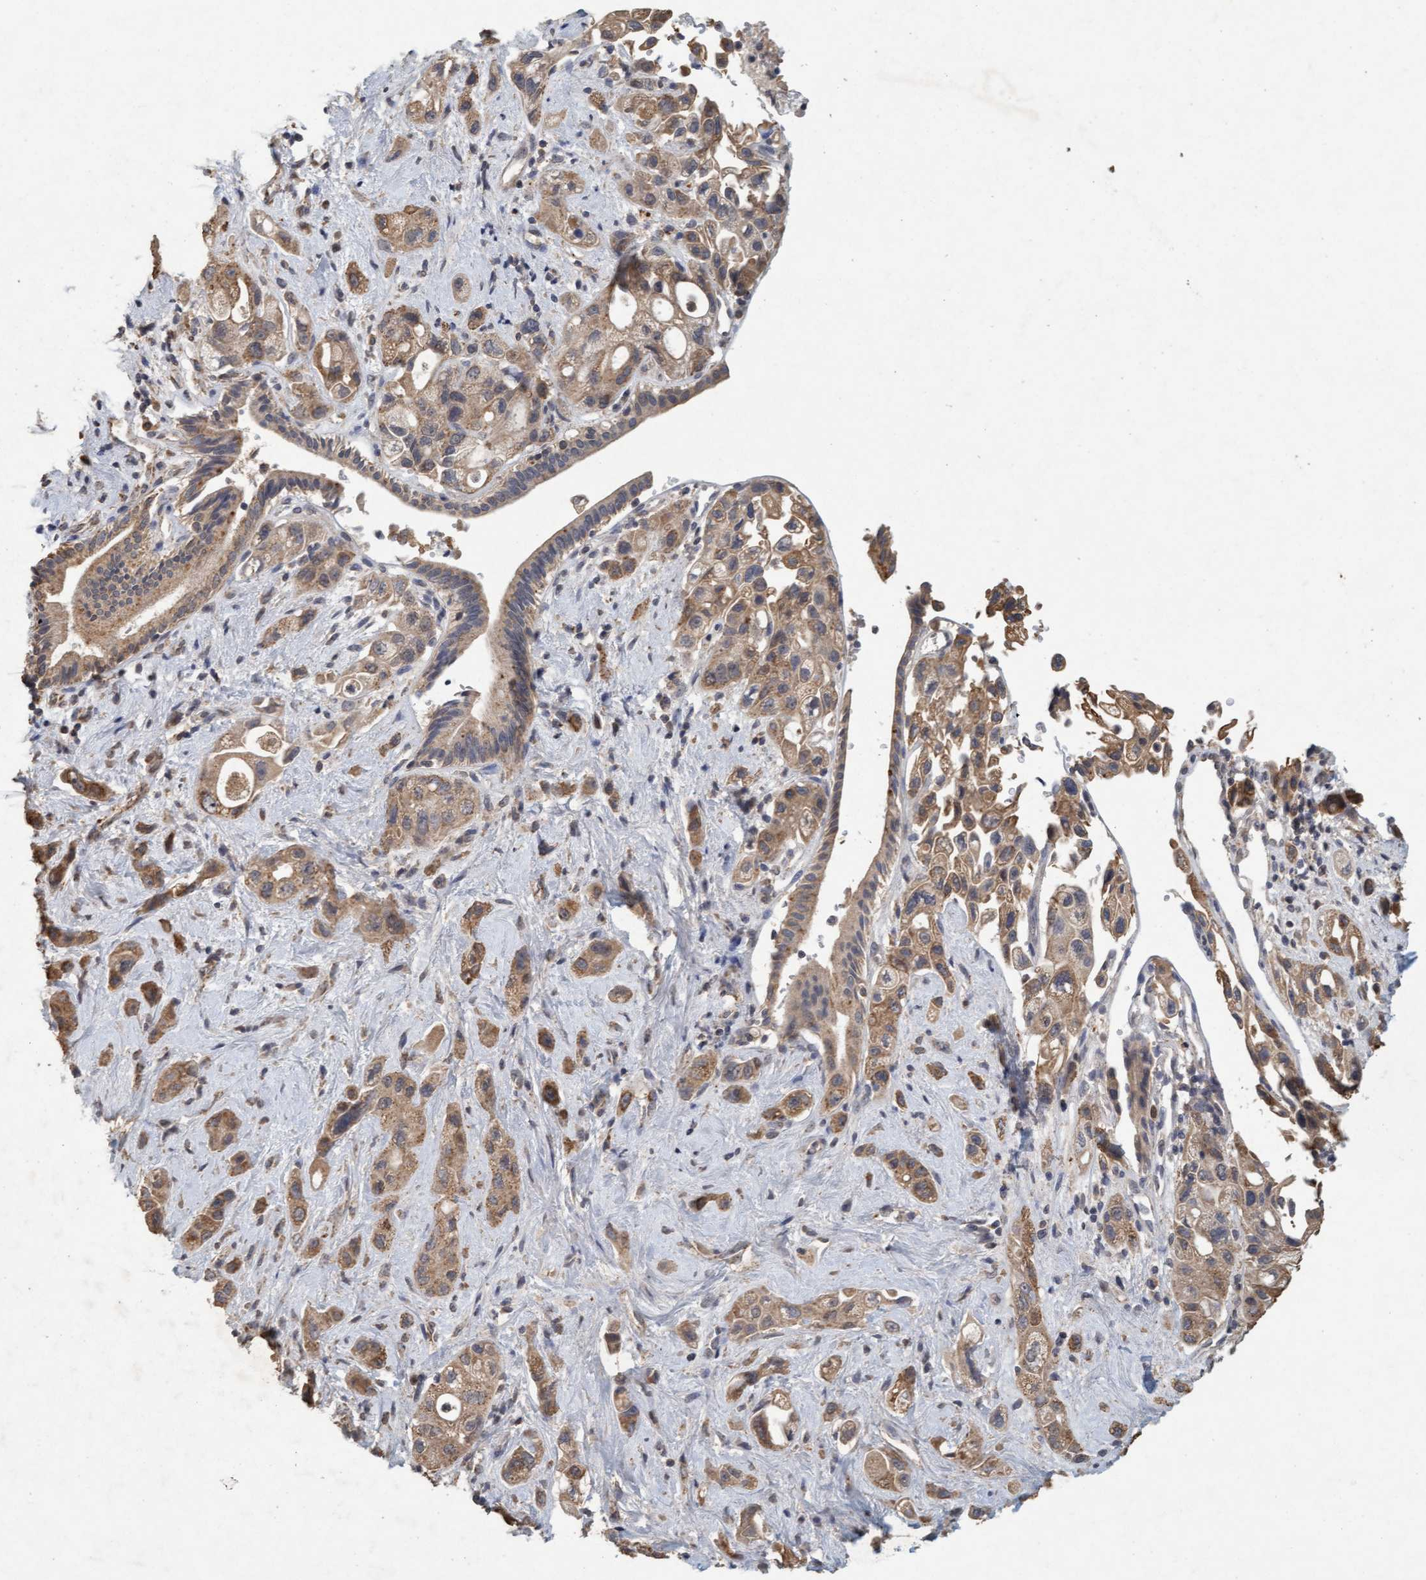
{"staining": {"intensity": "moderate", "quantity": ">75%", "location": "cytoplasmic/membranous"}, "tissue": "pancreatic cancer", "cell_type": "Tumor cells", "image_type": "cancer", "snomed": [{"axis": "morphology", "description": "Adenocarcinoma, NOS"}, {"axis": "topography", "description": "Pancreas"}], "caption": "Protein analysis of pancreatic cancer (adenocarcinoma) tissue reveals moderate cytoplasmic/membranous positivity in approximately >75% of tumor cells. The protein is shown in brown color, while the nuclei are stained blue.", "gene": "VSIG8", "patient": {"sex": "female", "age": 66}}